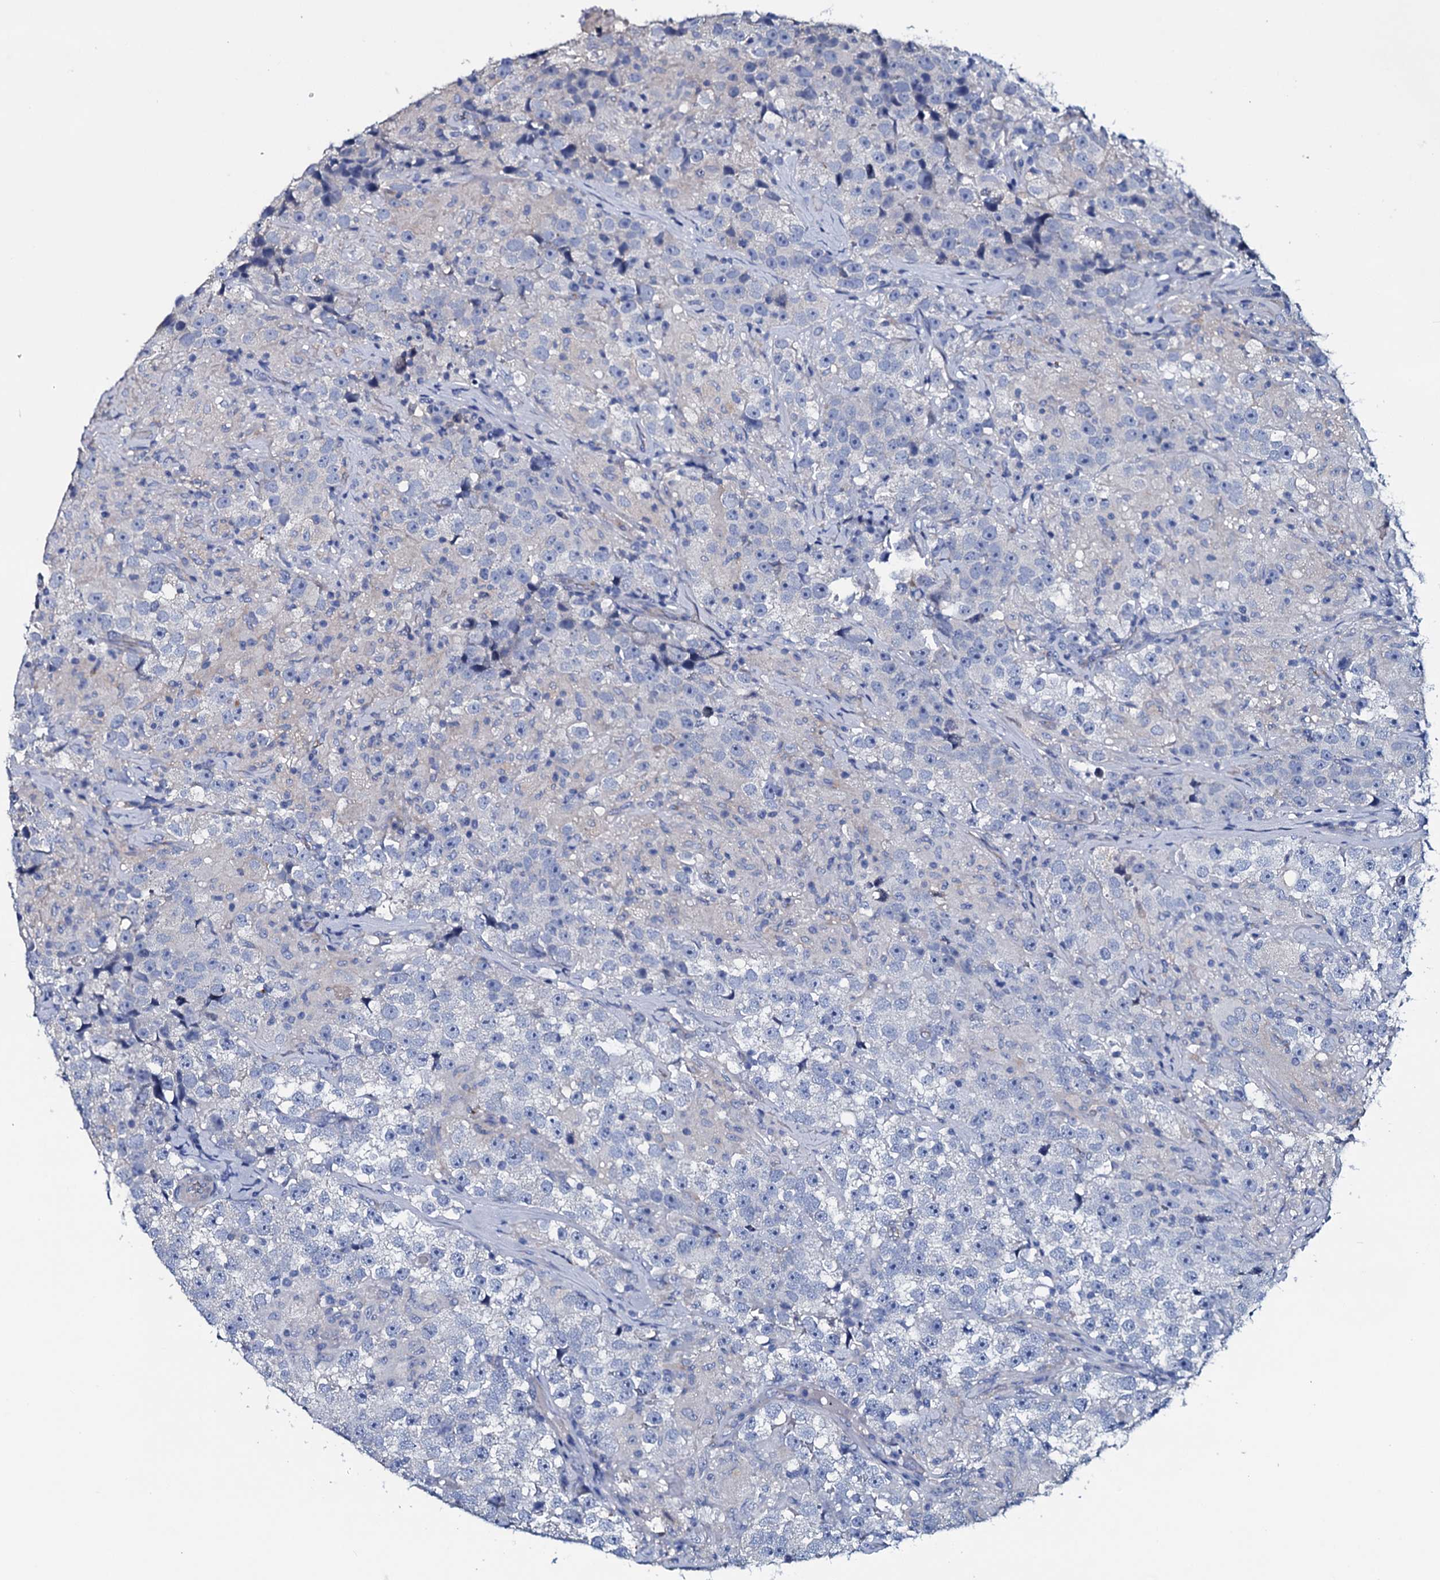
{"staining": {"intensity": "negative", "quantity": "none", "location": "none"}, "tissue": "testis cancer", "cell_type": "Tumor cells", "image_type": "cancer", "snomed": [{"axis": "morphology", "description": "Seminoma, NOS"}, {"axis": "topography", "description": "Testis"}], "caption": "The IHC photomicrograph has no significant staining in tumor cells of testis cancer (seminoma) tissue.", "gene": "GYS2", "patient": {"sex": "male", "age": 46}}